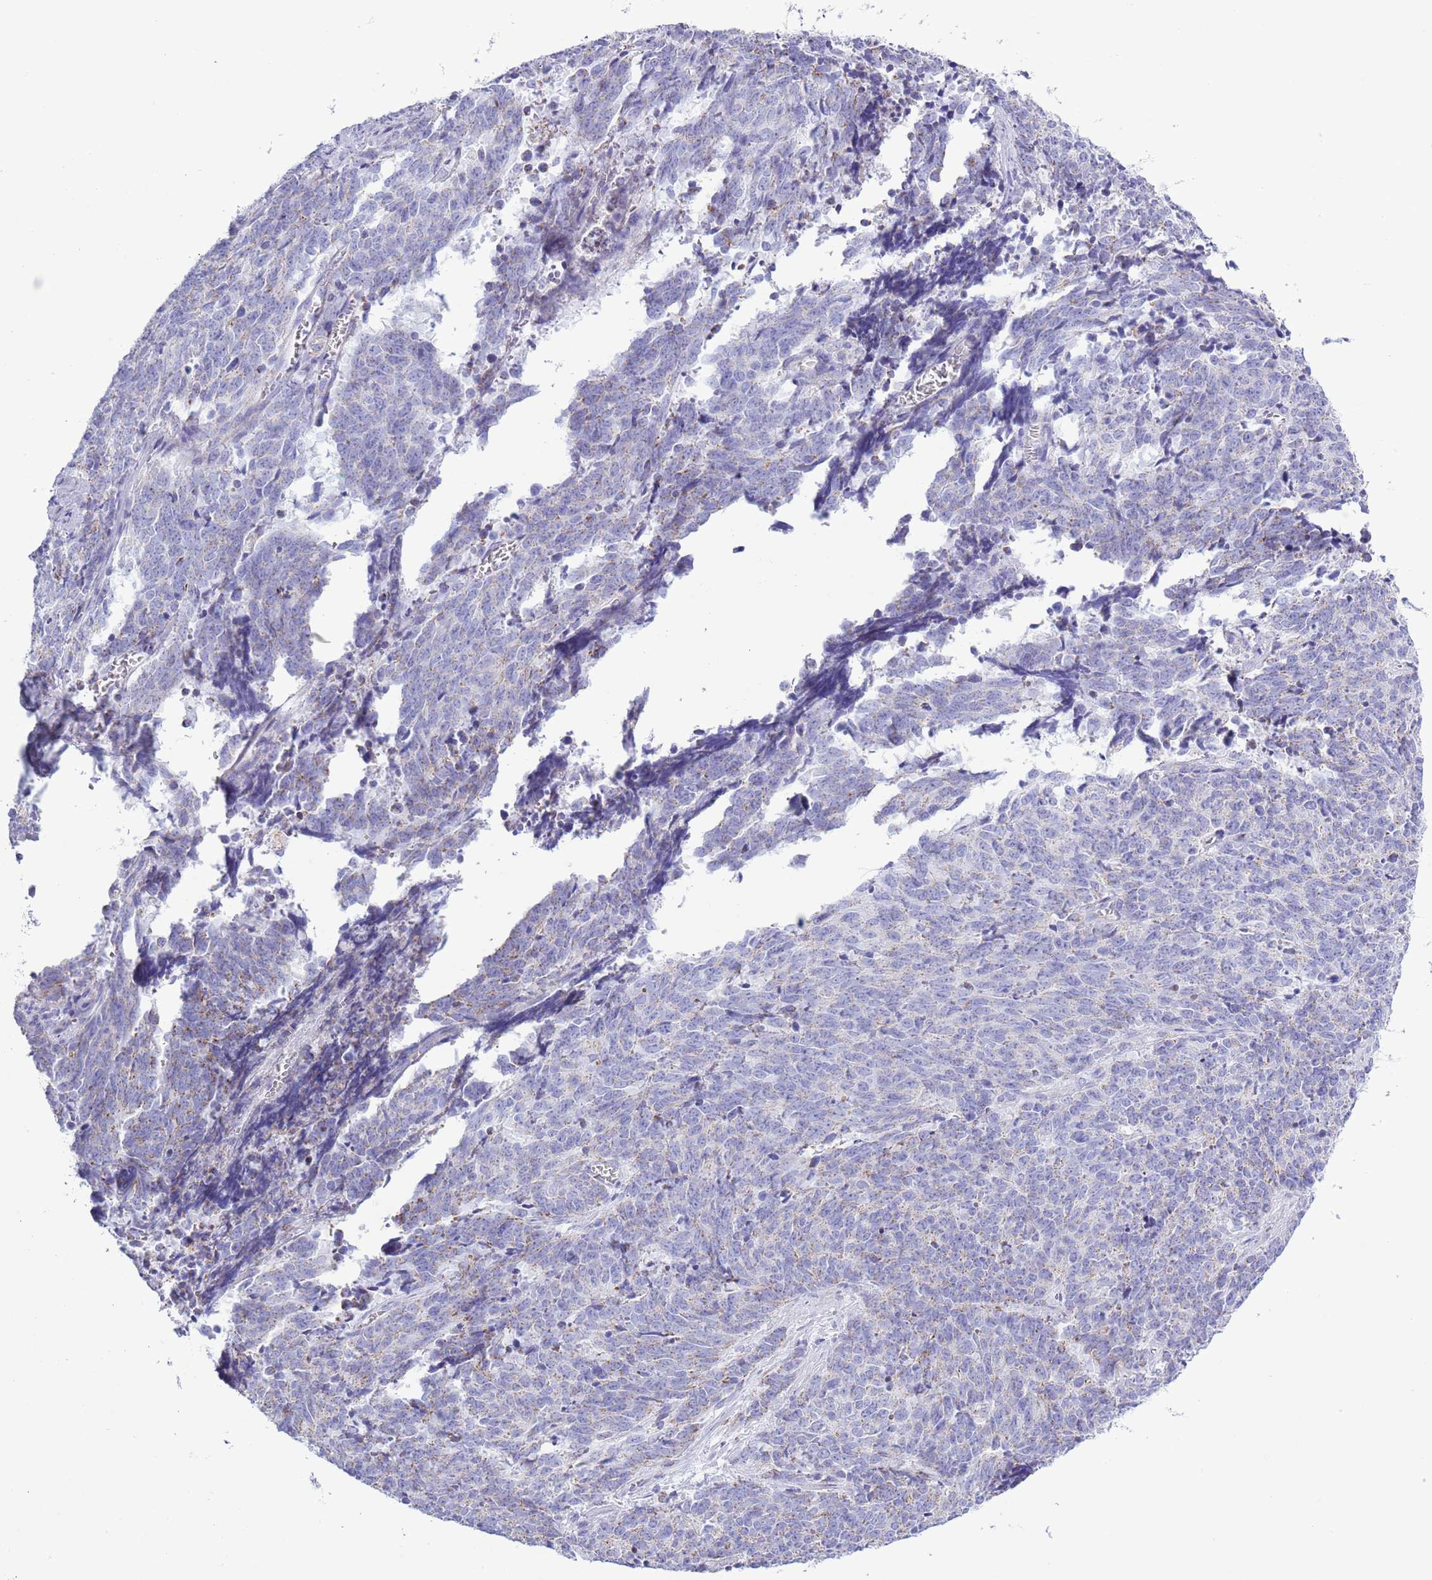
{"staining": {"intensity": "weak", "quantity": "25%-75%", "location": "cytoplasmic/membranous"}, "tissue": "cervical cancer", "cell_type": "Tumor cells", "image_type": "cancer", "snomed": [{"axis": "morphology", "description": "Squamous cell carcinoma, NOS"}, {"axis": "topography", "description": "Cervix"}], "caption": "Immunohistochemistry of human cervical squamous cell carcinoma displays low levels of weak cytoplasmic/membranous expression in approximately 25%-75% of tumor cells.", "gene": "MOCOS", "patient": {"sex": "female", "age": 29}}